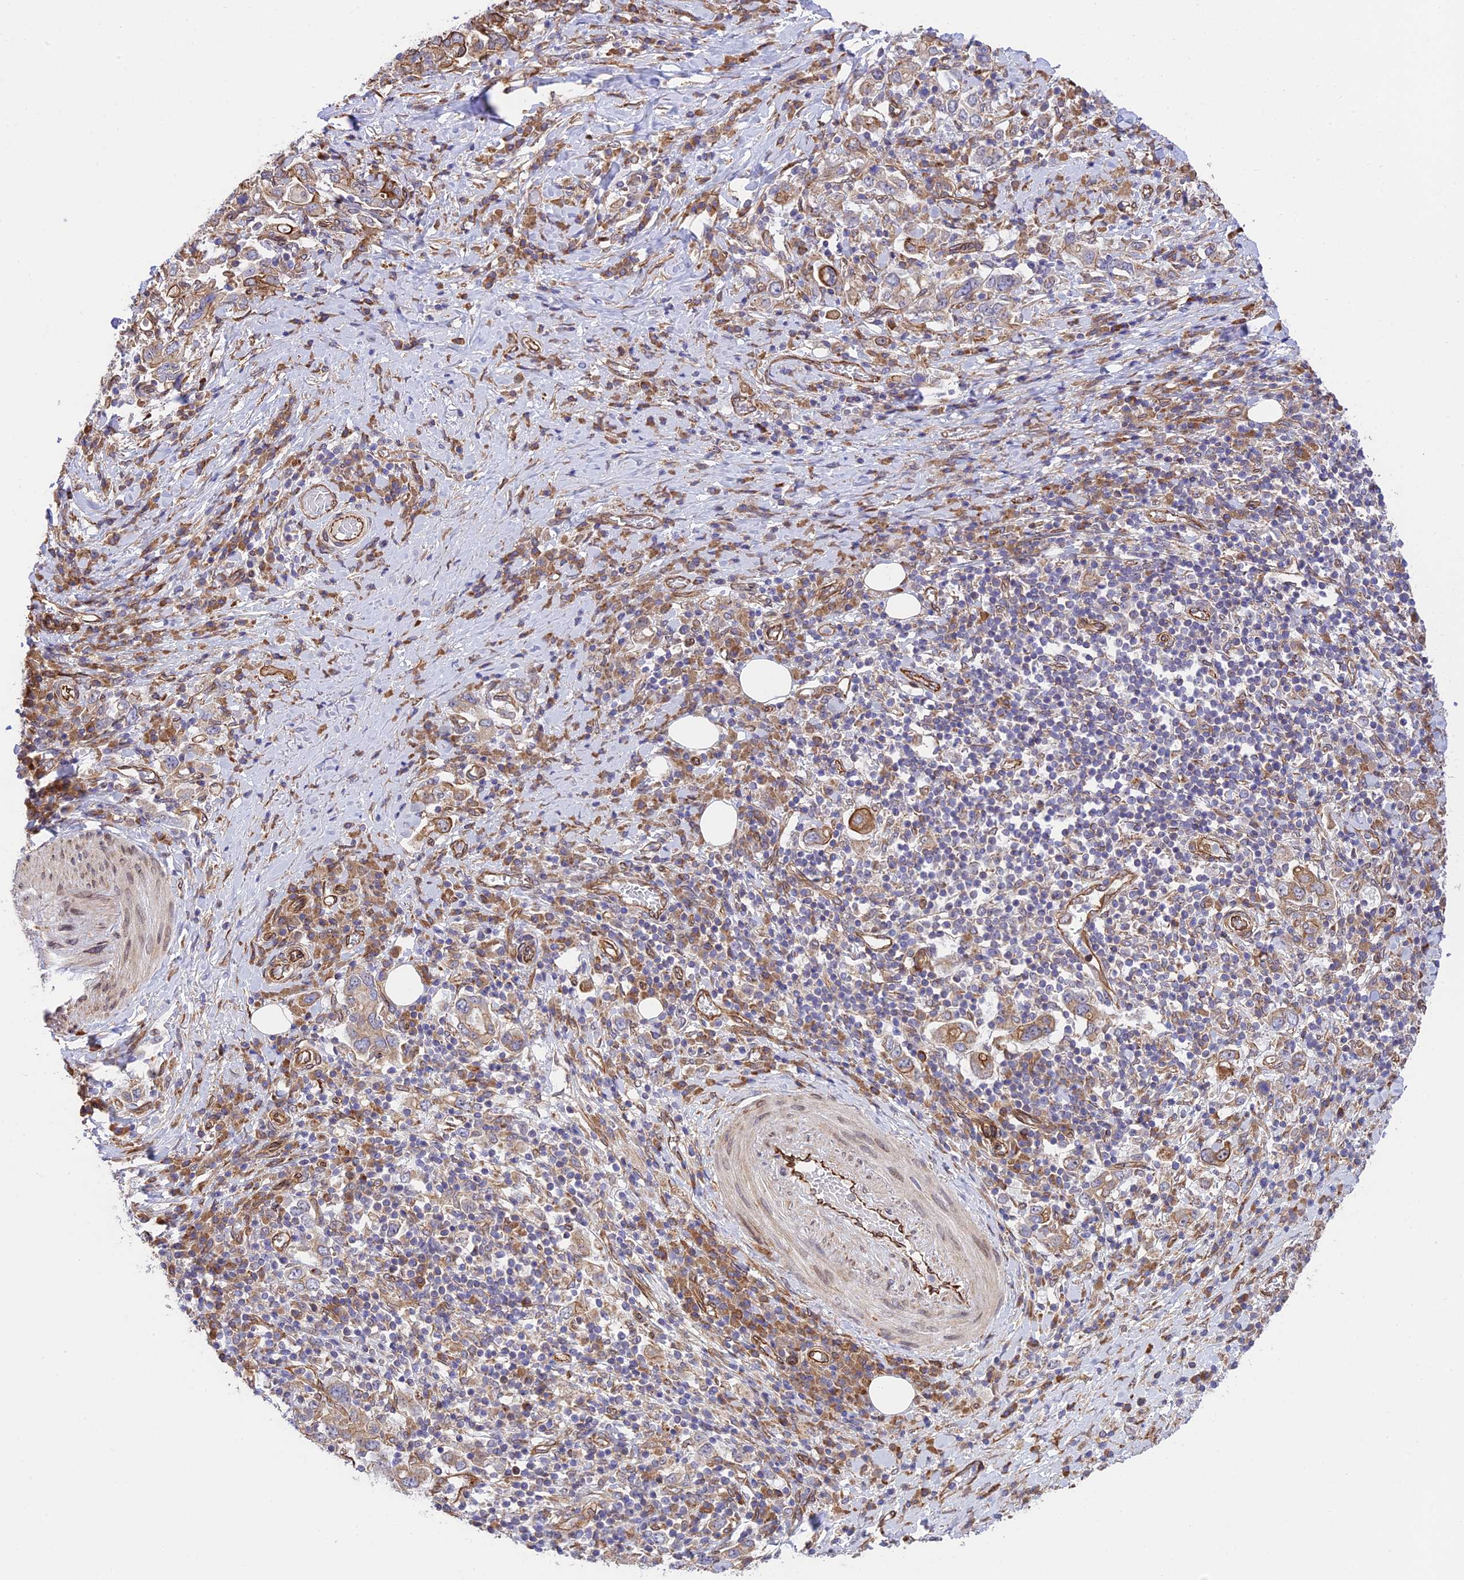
{"staining": {"intensity": "moderate", "quantity": "<25%", "location": "cytoplasmic/membranous"}, "tissue": "stomach cancer", "cell_type": "Tumor cells", "image_type": "cancer", "snomed": [{"axis": "morphology", "description": "Adenocarcinoma, NOS"}, {"axis": "topography", "description": "Stomach, upper"}, {"axis": "topography", "description": "Stomach"}], "caption": "Immunohistochemical staining of human adenocarcinoma (stomach) displays low levels of moderate cytoplasmic/membranous protein positivity in approximately <25% of tumor cells.", "gene": "EXOC3L4", "patient": {"sex": "male", "age": 62}}